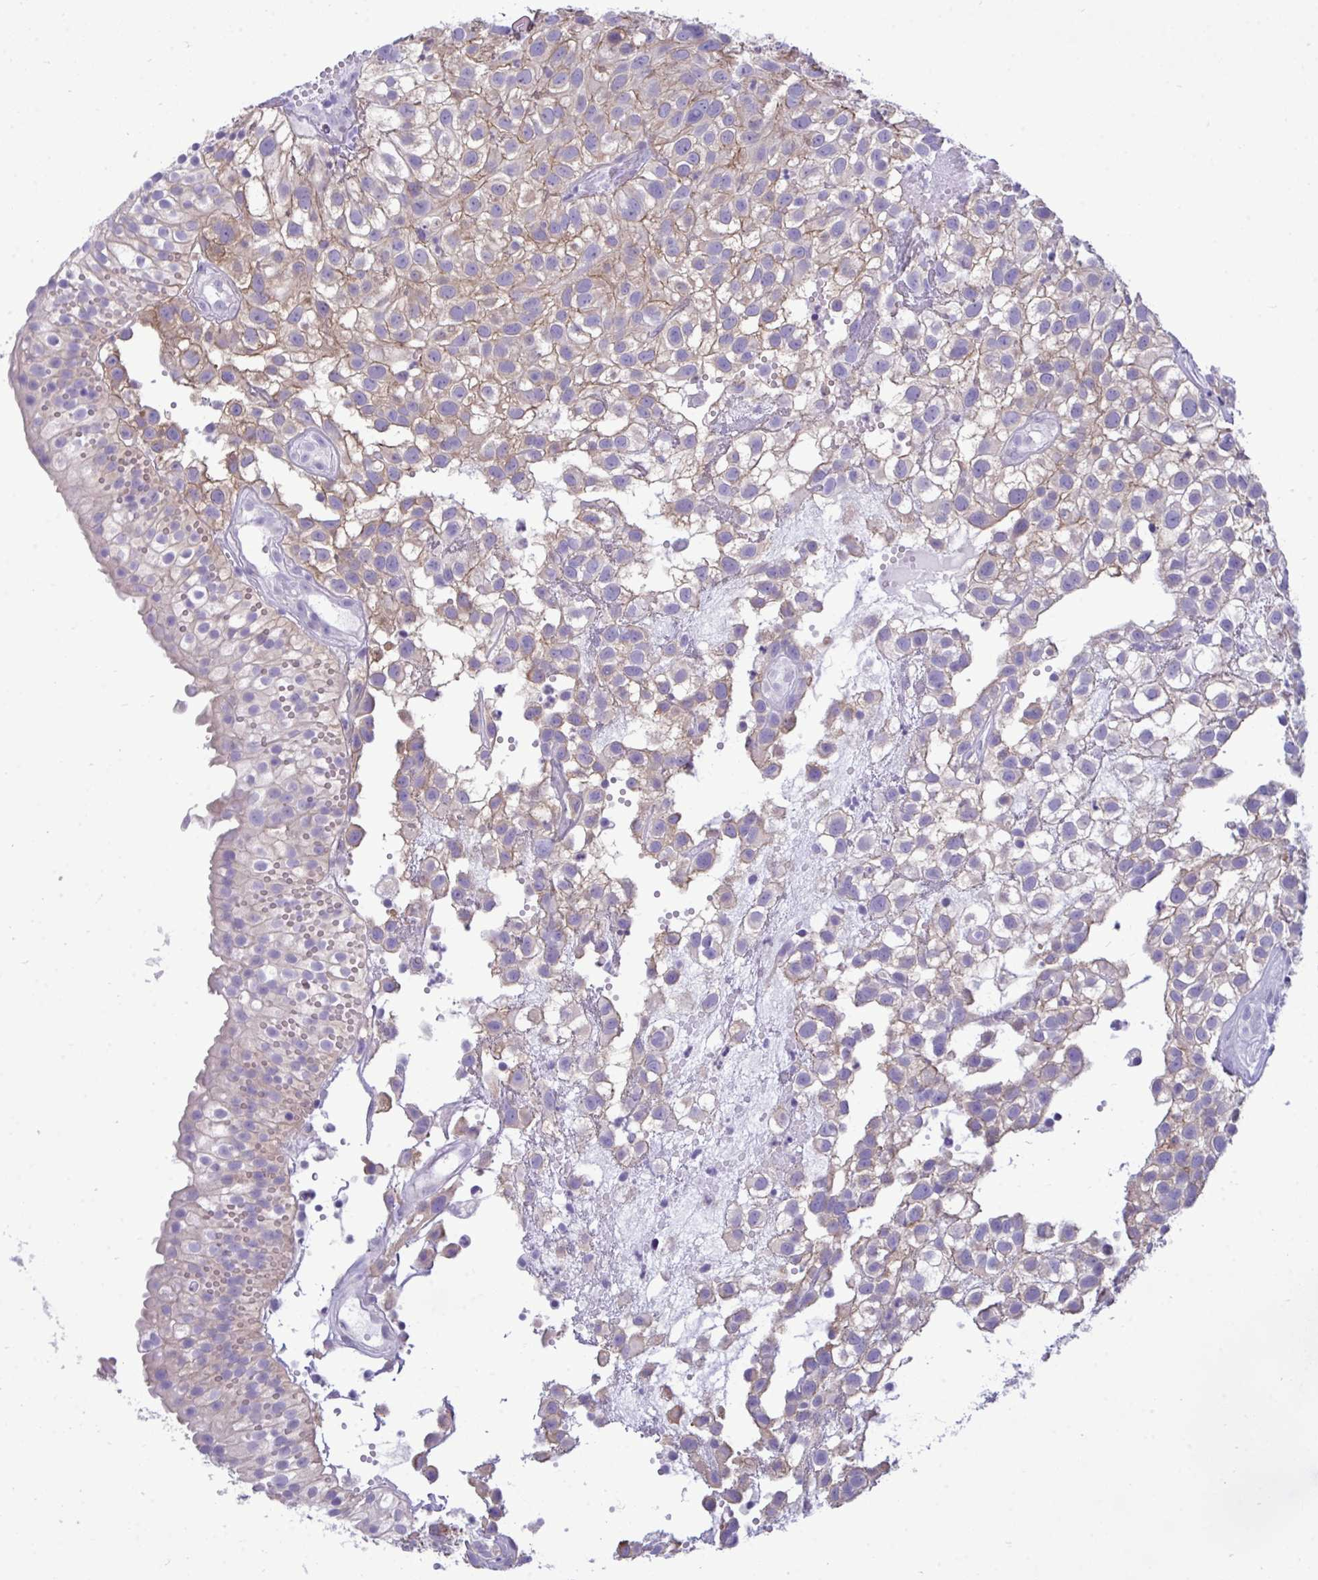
{"staining": {"intensity": "weak", "quantity": "<25%", "location": "cytoplasmic/membranous"}, "tissue": "urothelial cancer", "cell_type": "Tumor cells", "image_type": "cancer", "snomed": [{"axis": "morphology", "description": "Urothelial carcinoma, High grade"}, {"axis": "topography", "description": "Urinary bladder"}], "caption": "IHC of urothelial cancer reveals no positivity in tumor cells.", "gene": "MYH10", "patient": {"sex": "male", "age": 56}}